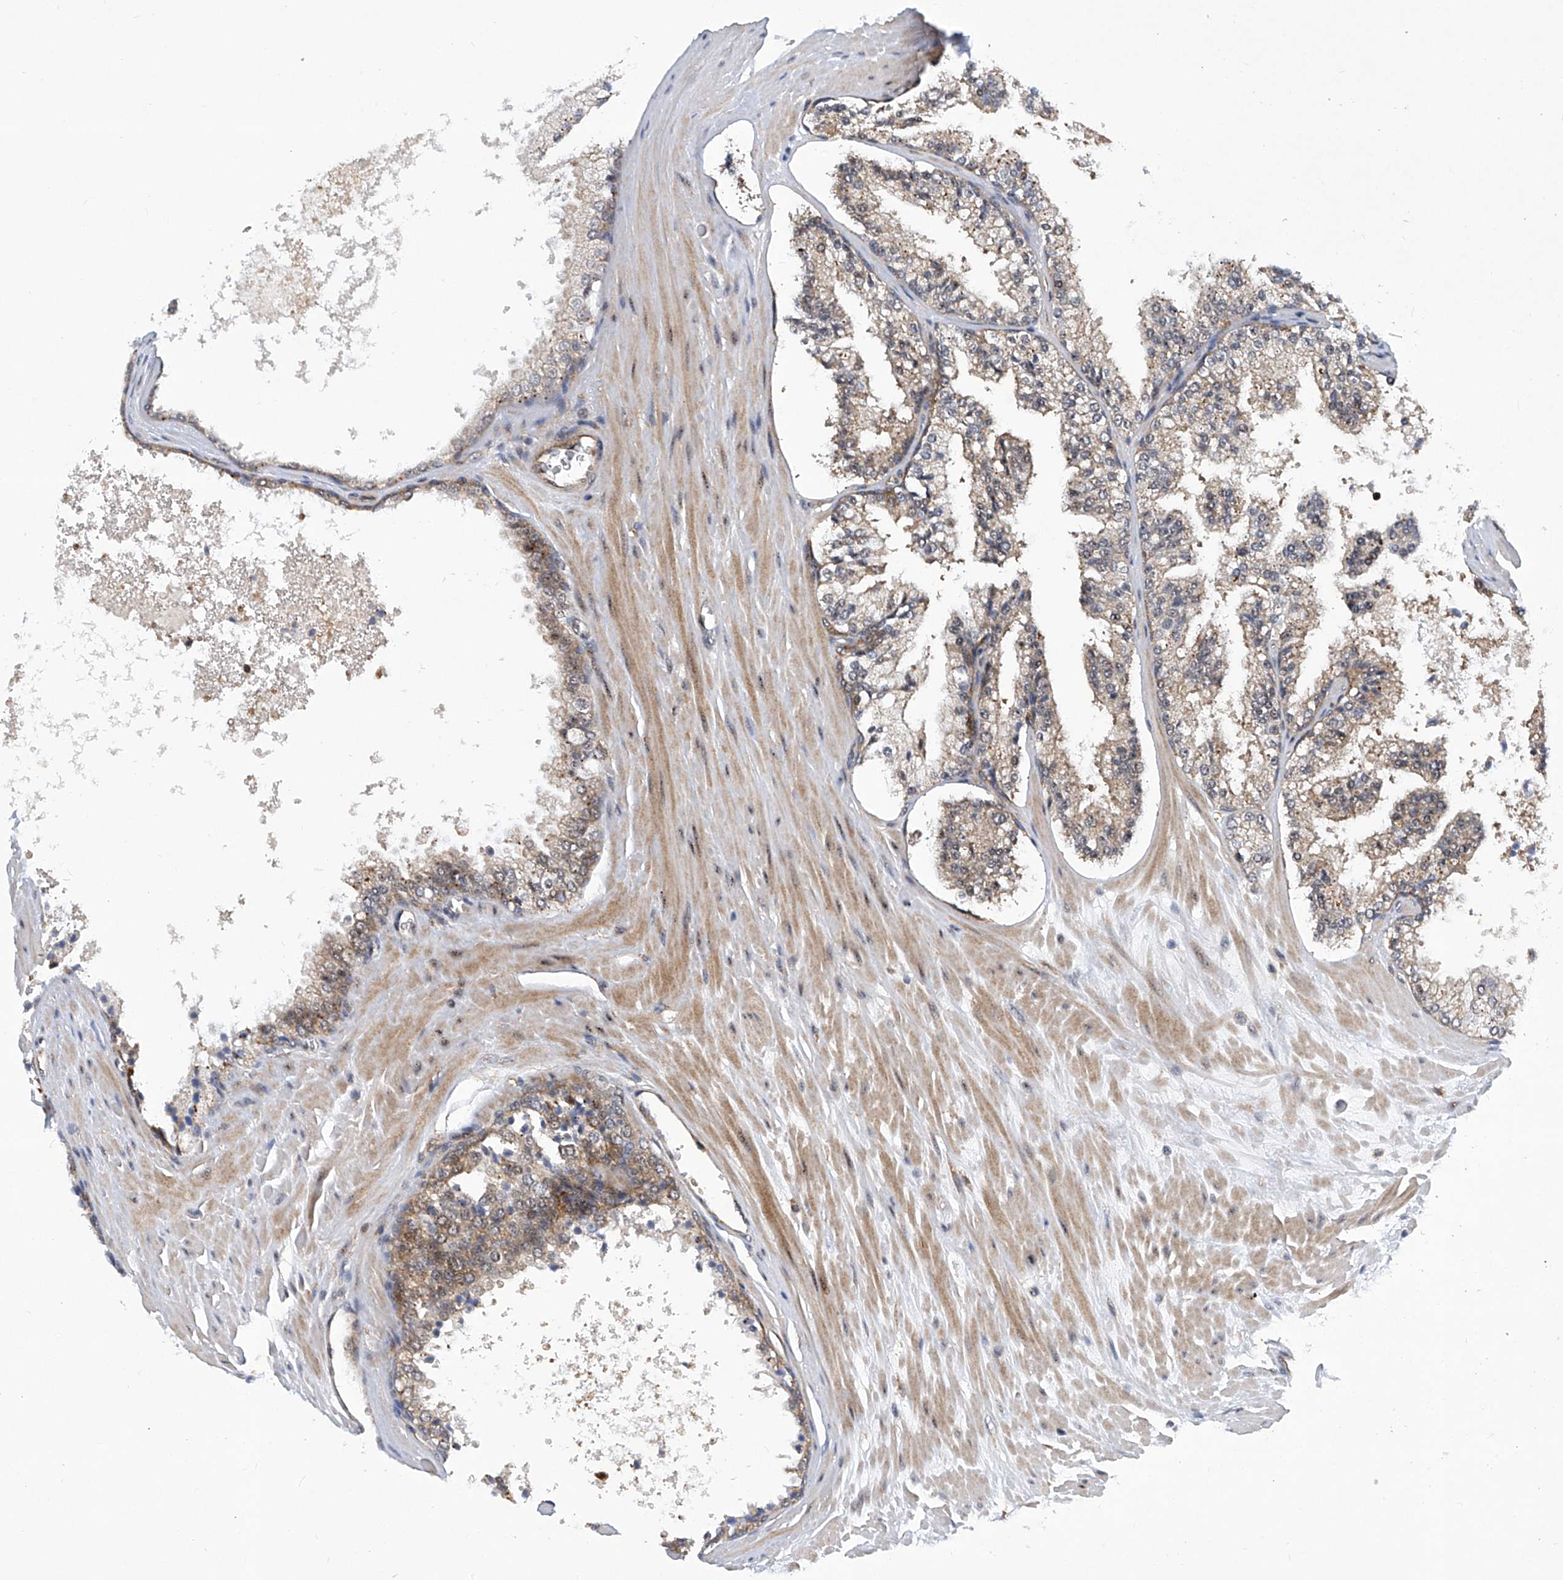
{"staining": {"intensity": "weak", "quantity": "<25%", "location": "cytoplasmic/membranous"}, "tissue": "prostate cancer", "cell_type": "Tumor cells", "image_type": "cancer", "snomed": [{"axis": "morphology", "description": "Adenocarcinoma, High grade"}, {"axis": "topography", "description": "Prostate"}], "caption": "A micrograph of human prostate adenocarcinoma (high-grade) is negative for staining in tumor cells.", "gene": "CISH", "patient": {"sex": "male", "age": 65}}